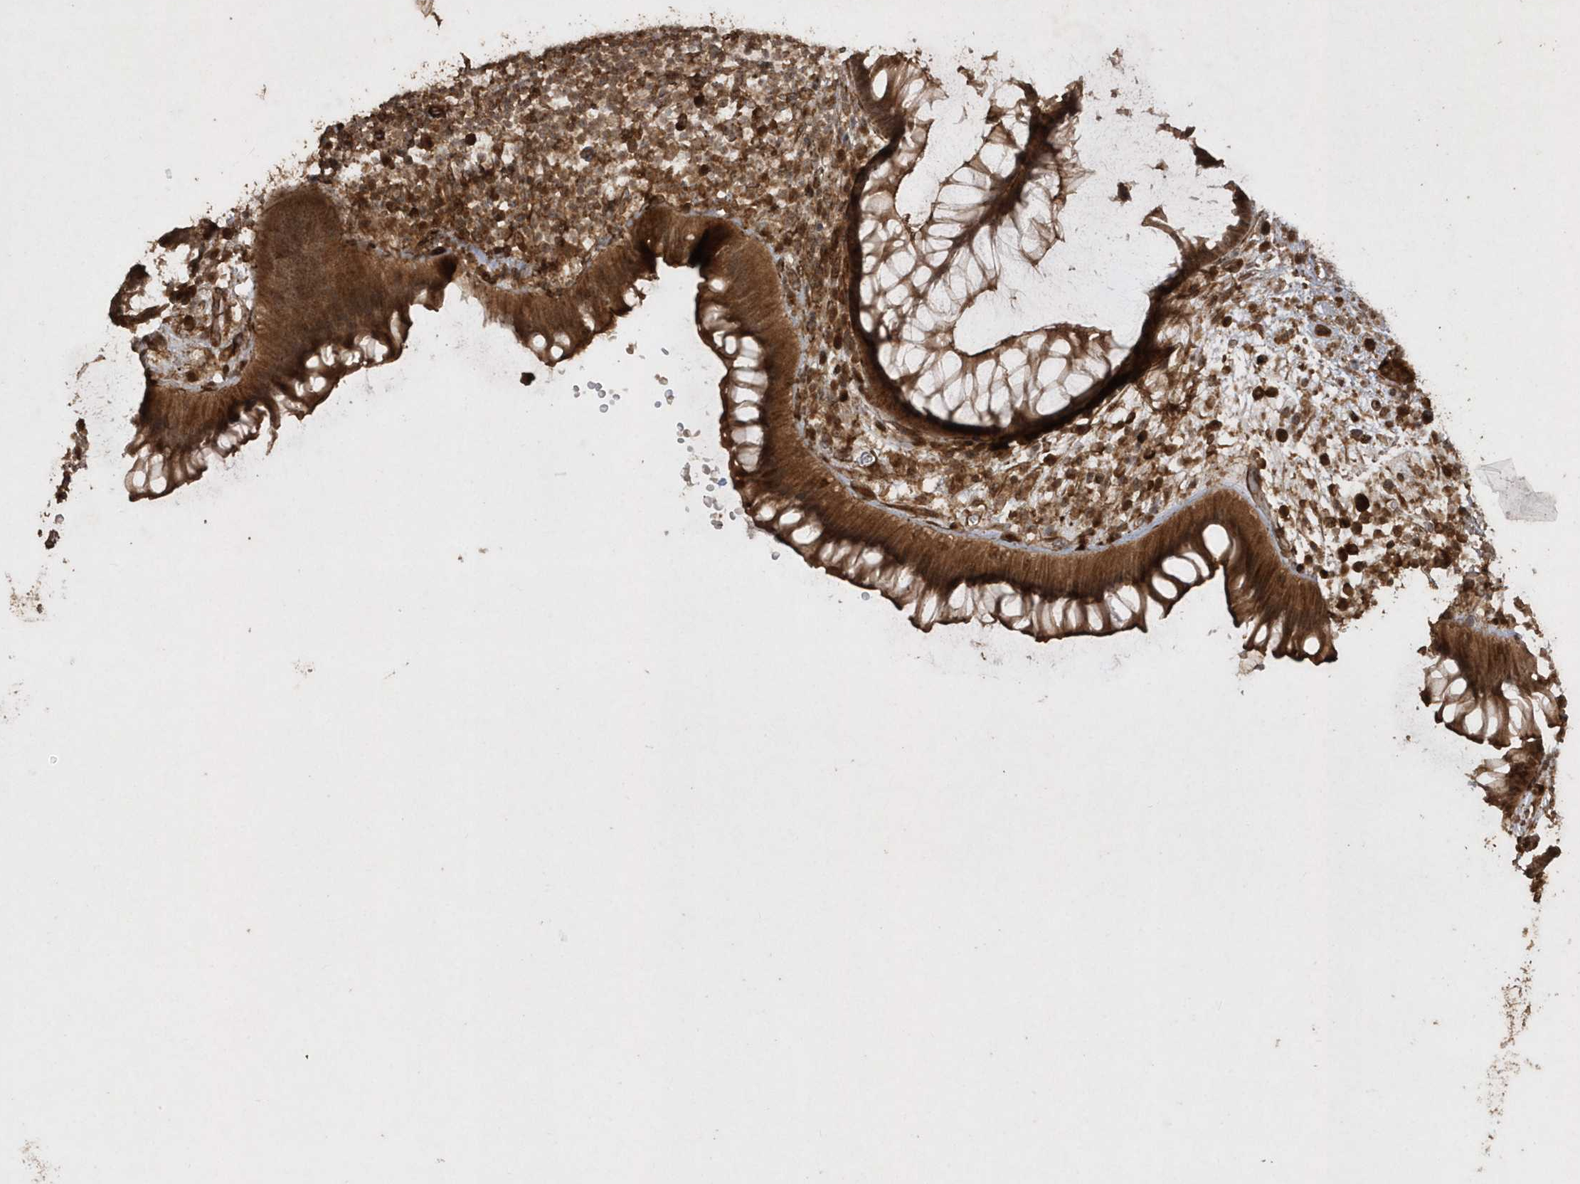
{"staining": {"intensity": "strong", "quantity": ">75%", "location": "cytoplasmic/membranous"}, "tissue": "rectum", "cell_type": "Glandular cells", "image_type": "normal", "snomed": [{"axis": "morphology", "description": "Normal tissue, NOS"}, {"axis": "topography", "description": "Rectum"}], "caption": "Immunohistochemical staining of normal rectum exhibits strong cytoplasmic/membranous protein staining in approximately >75% of glandular cells.", "gene": "AVPI1", "patient": {"sex": "male", "age": 51}}